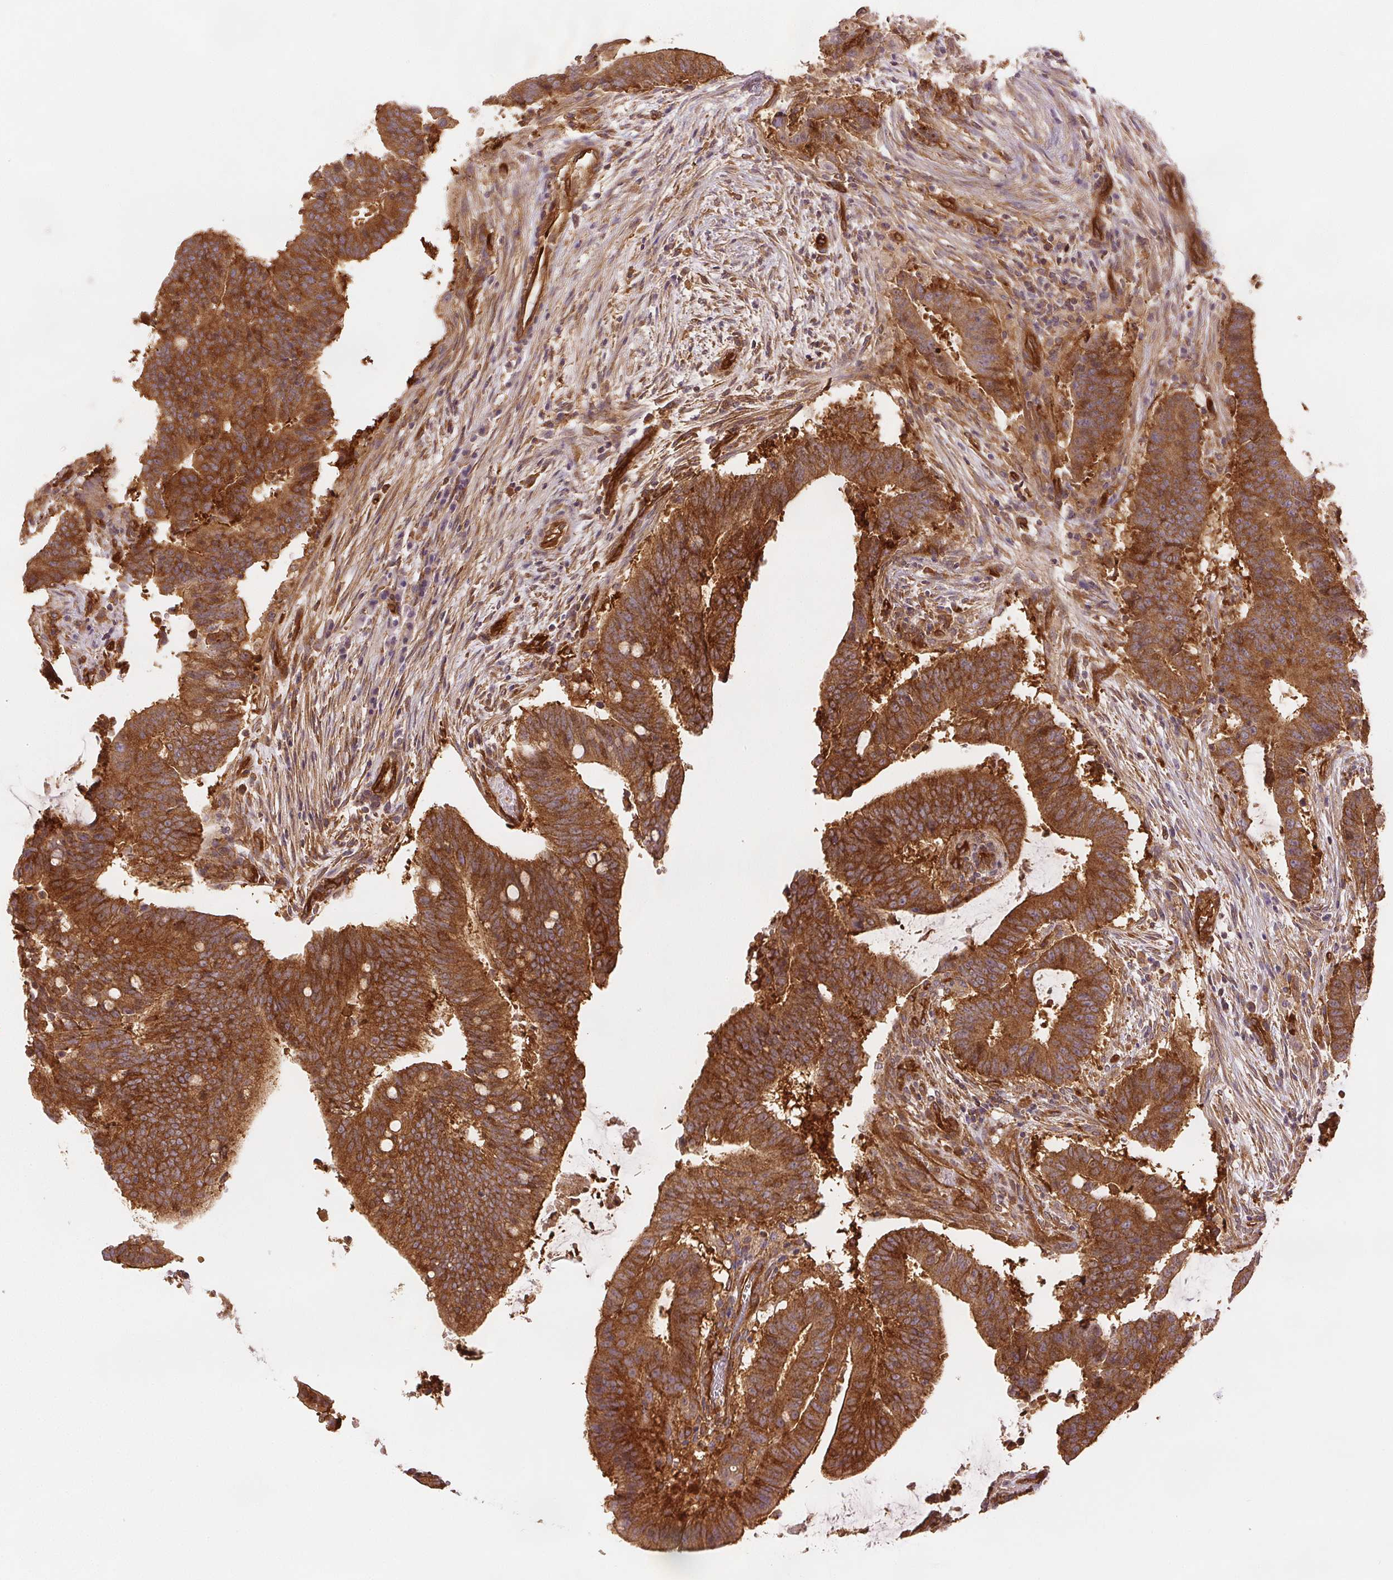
{"staining": {"intensity": "strong", "quantity": ">75%", "location": "cytoplasmic/membranous"}, "tissue": "colorectal cancer", "cell_type": "Tumor cells", "image_type": "cancer", "snomed": [{"axis": "morphology", "description": "Adenocarcinoma, NOS"}, {"axis": "topography", "description": "Colon"}], "caption": "Immunohistochemistry (IHC) photomicrograph of neoplastic tissue: colorectal adenocarcinoma stained using immunohistochemistry (IHC) exhibits high levels of strong protein expression localized specifically in the cytoplasmic/membranous of tumor cells, appearing as a cytoplasmic/membranous brown color.", "gene": "DIAPH2", "patient": {"sex": "female", "age": 43}}